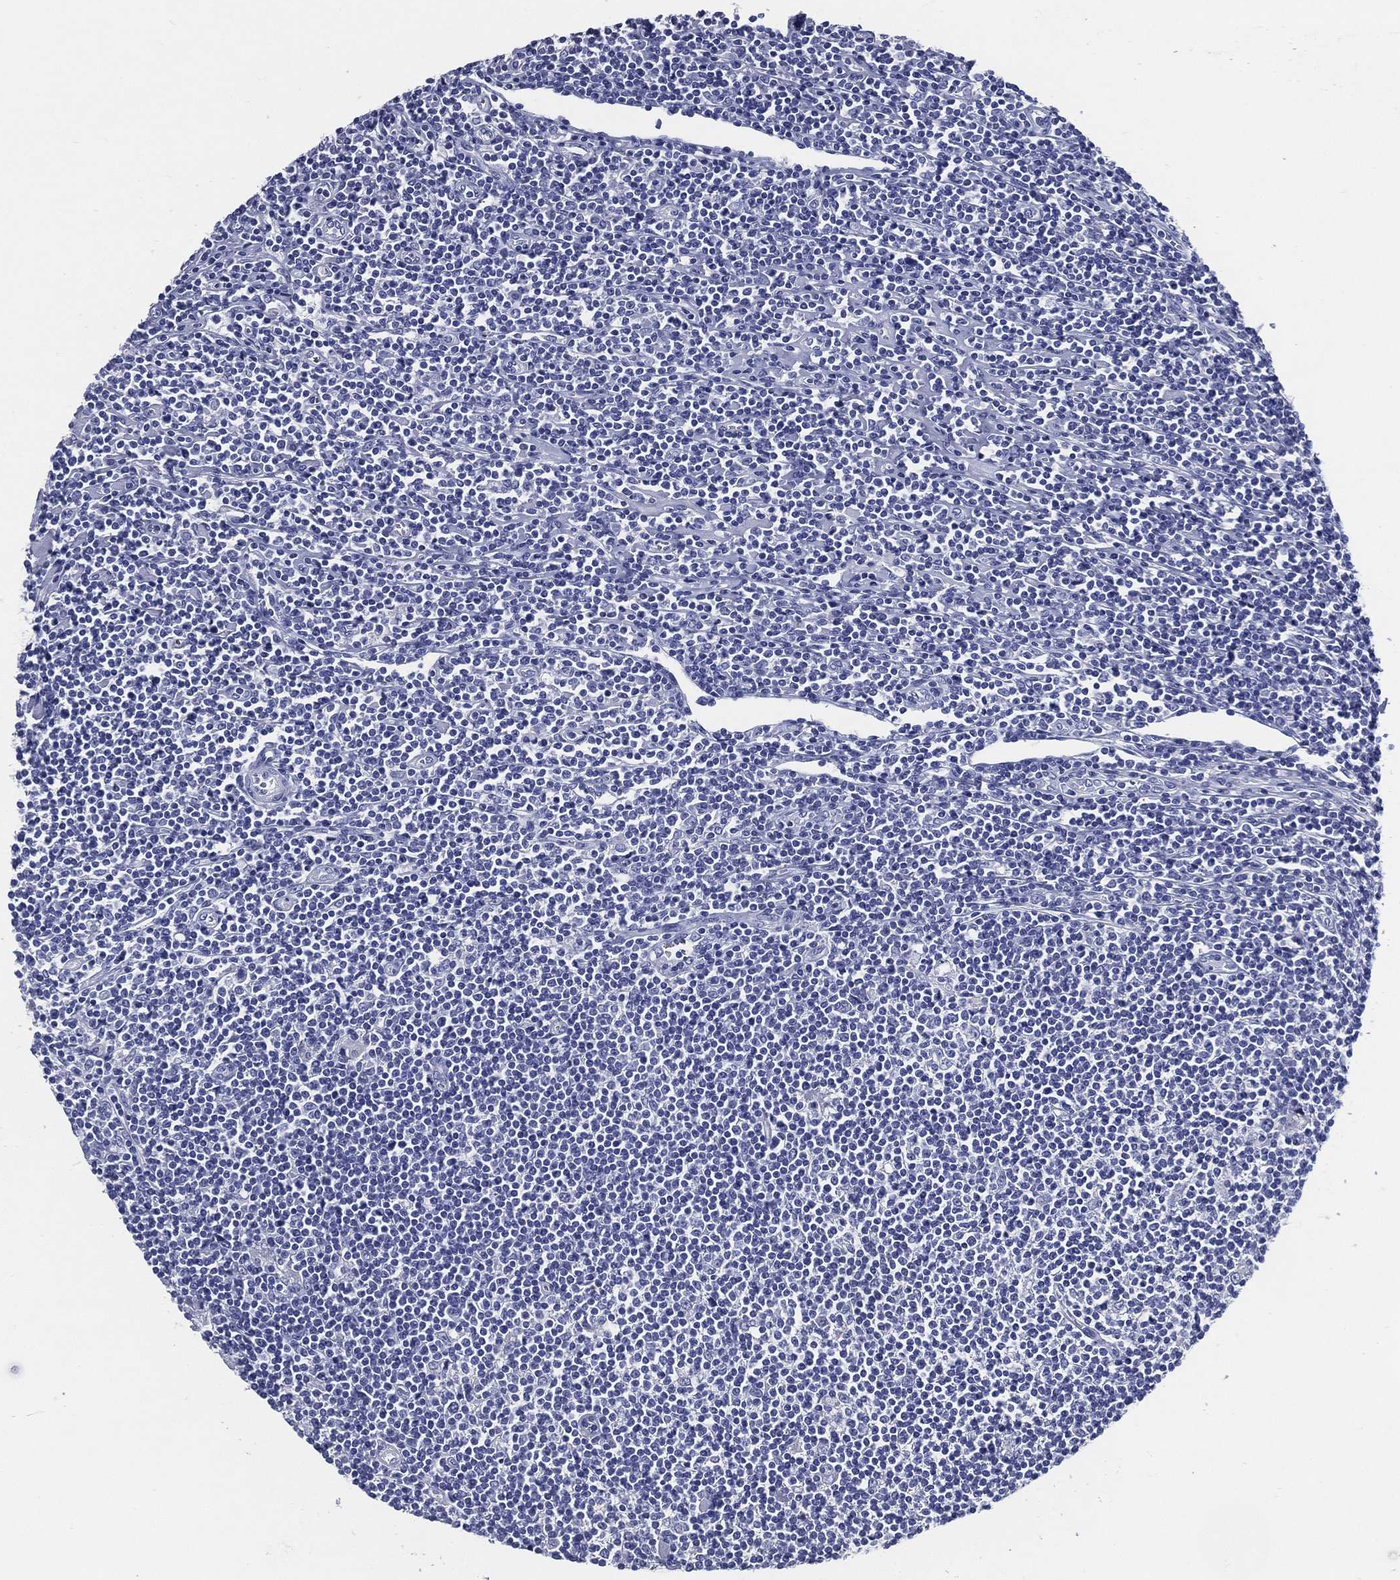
{"staining": {"intensity": "negative", "quantity": "none", "location": "none"}, "tissue": "lymphoma", "cell_type": "Tumor cells", "image_type": "cancer", "snomed": [{"axis": "morphology", "description": "Hodgkin's disease, NOS"}, {"axis": "topography", "description": "Lymph node"}], "caption": "This micrograph is of lymphoma stained with IHC to label a protein in brown with the nuclei are counter-stained blue. There is no staining in tumor cells.", "gene": "ACE2", "patient": {"sex": "male", "age": 40}}